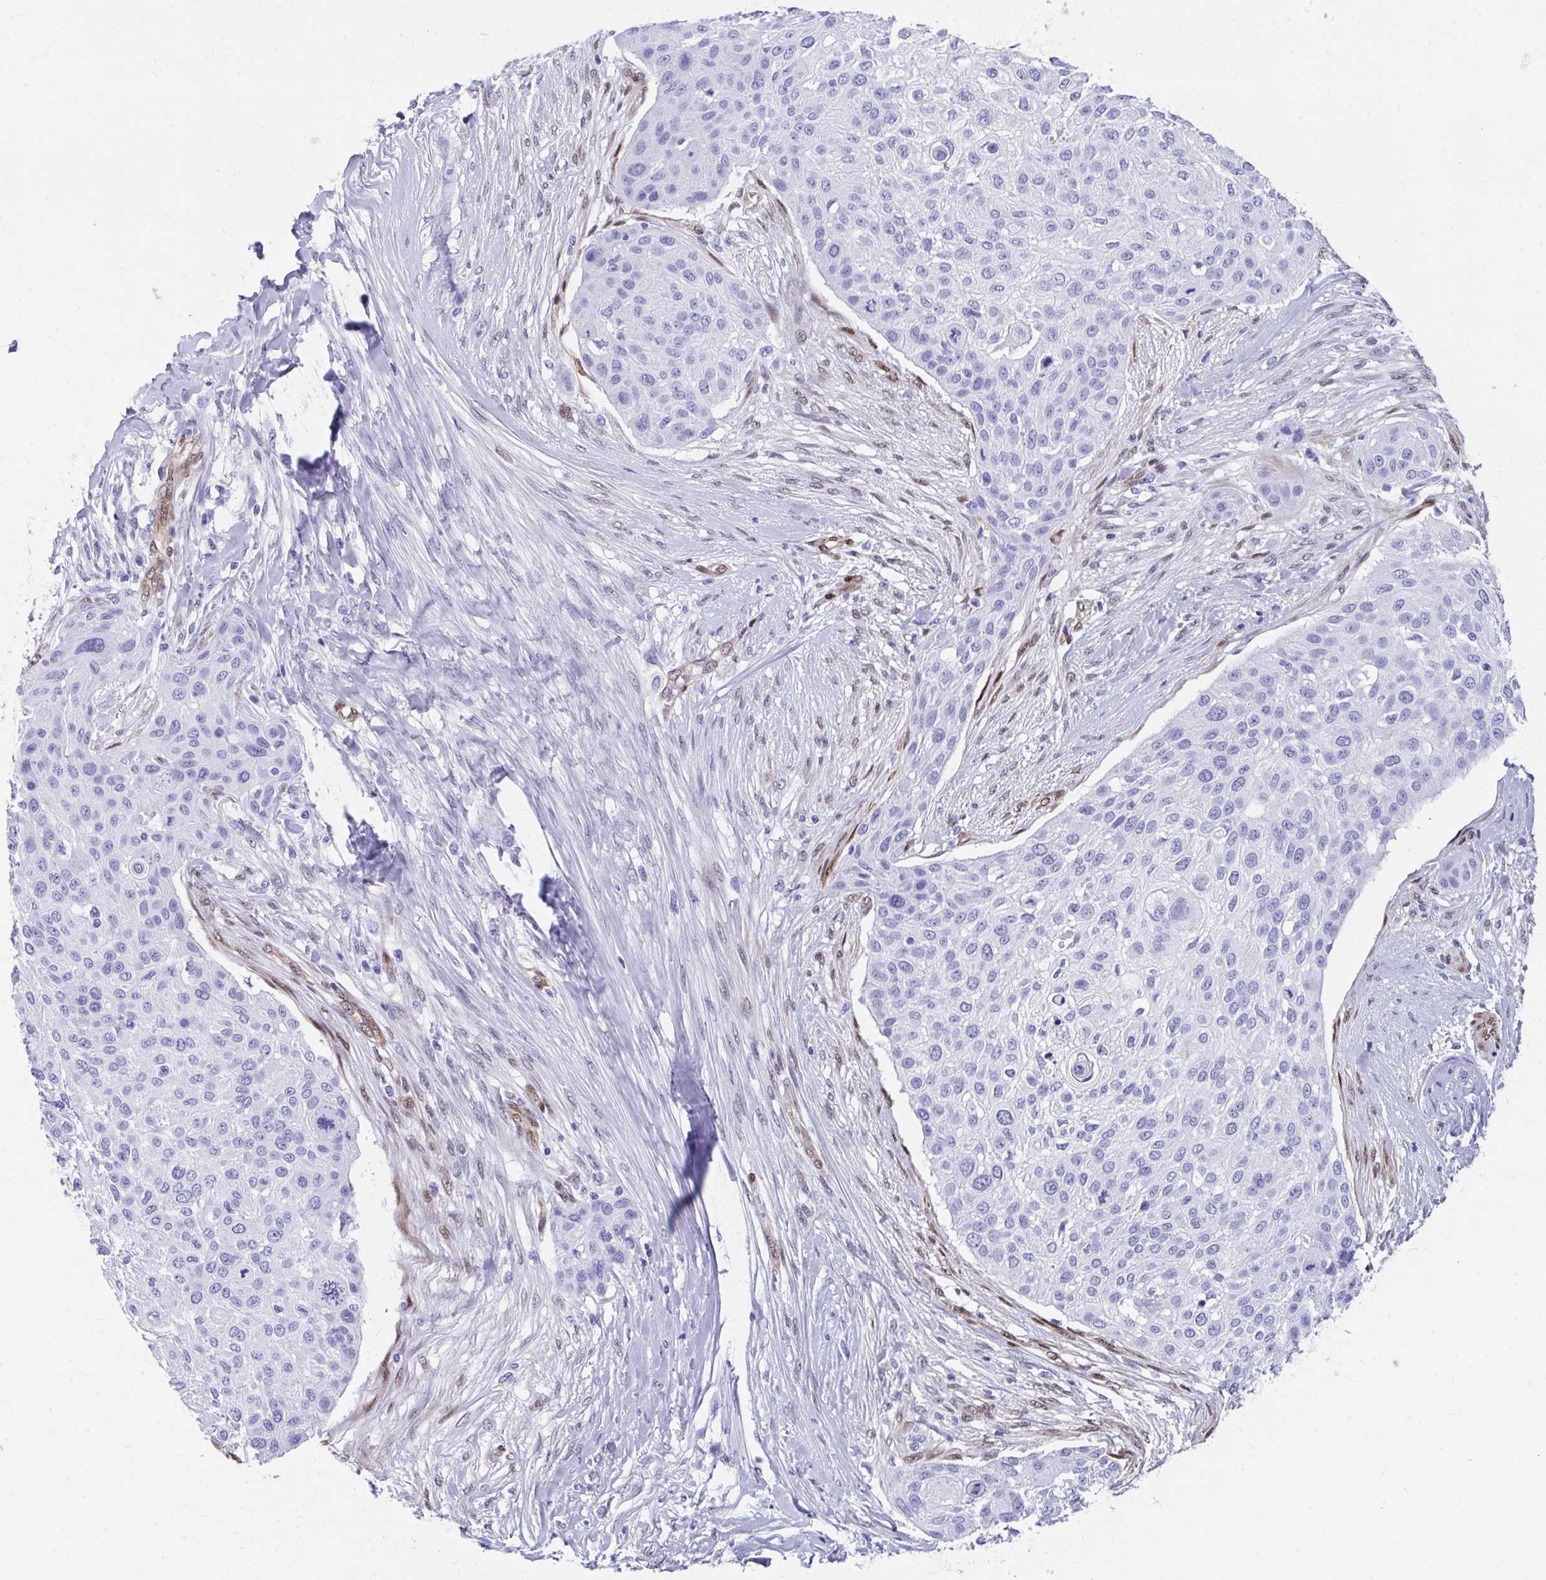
{"staining": {"intensity": "negative", "quantity": "none", "location": "none"}, "tissue": "skin cancer", "cell_type": "Tumor cells", "image_type": "cancer", "snomed": [{"axis": "morphology", "description": "Squamous cell carcinoma, NOS"}, {"axis": "topography", "description": "Skin"}], "caption": "Protein analysis of skin squamous cell carcinoma exhibits no significant positivity in tumor cells. The staining was performed using DAB to visualize the protein expression in brown, while the nuclei were stained in blue with hematoxylin (Magnification: 20x).", "gene": "RBPMS", "patient": {"sex": "female", "age": 87}}